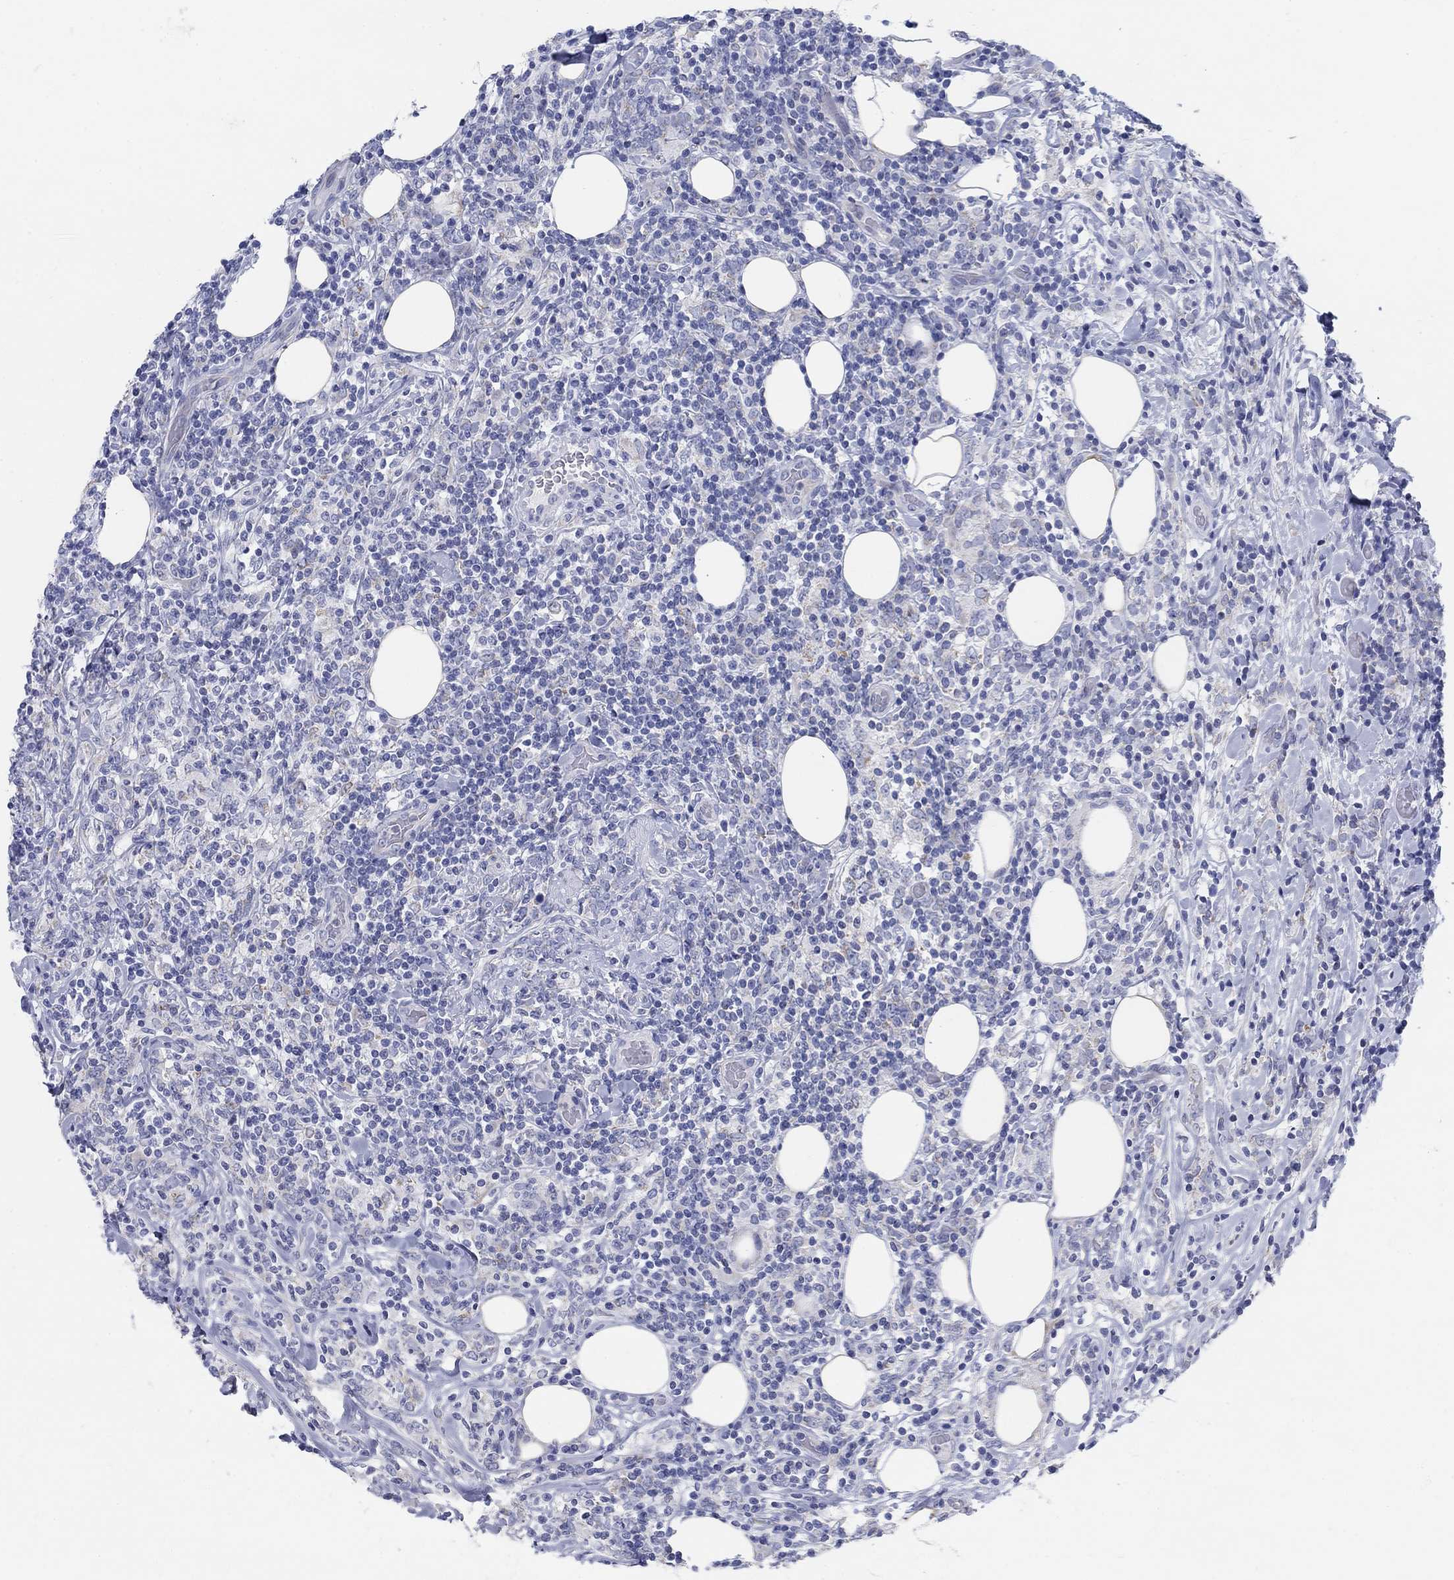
{"staining": {"intensity": "negative", "quantity": "none", "location": "none"}, "tissue": "lymphoma", "cell_type": "Tumor cells", "image_type": "cancer", "snomed": [{"axis": "morphology", "description": "Malignant lymphoma, non-Hodgkin's type, High grade"}, {"axis": "topography", "description": "Lymph node"}], "caption": "This is a histopathology image of immunohistochemistry (IHC) staining of lymphoma, which shows no expression in tumor cells. Nuclei are stained in blue.", "gene": "SCCPDH", "patient": {"sex": "female", "age": 84}}